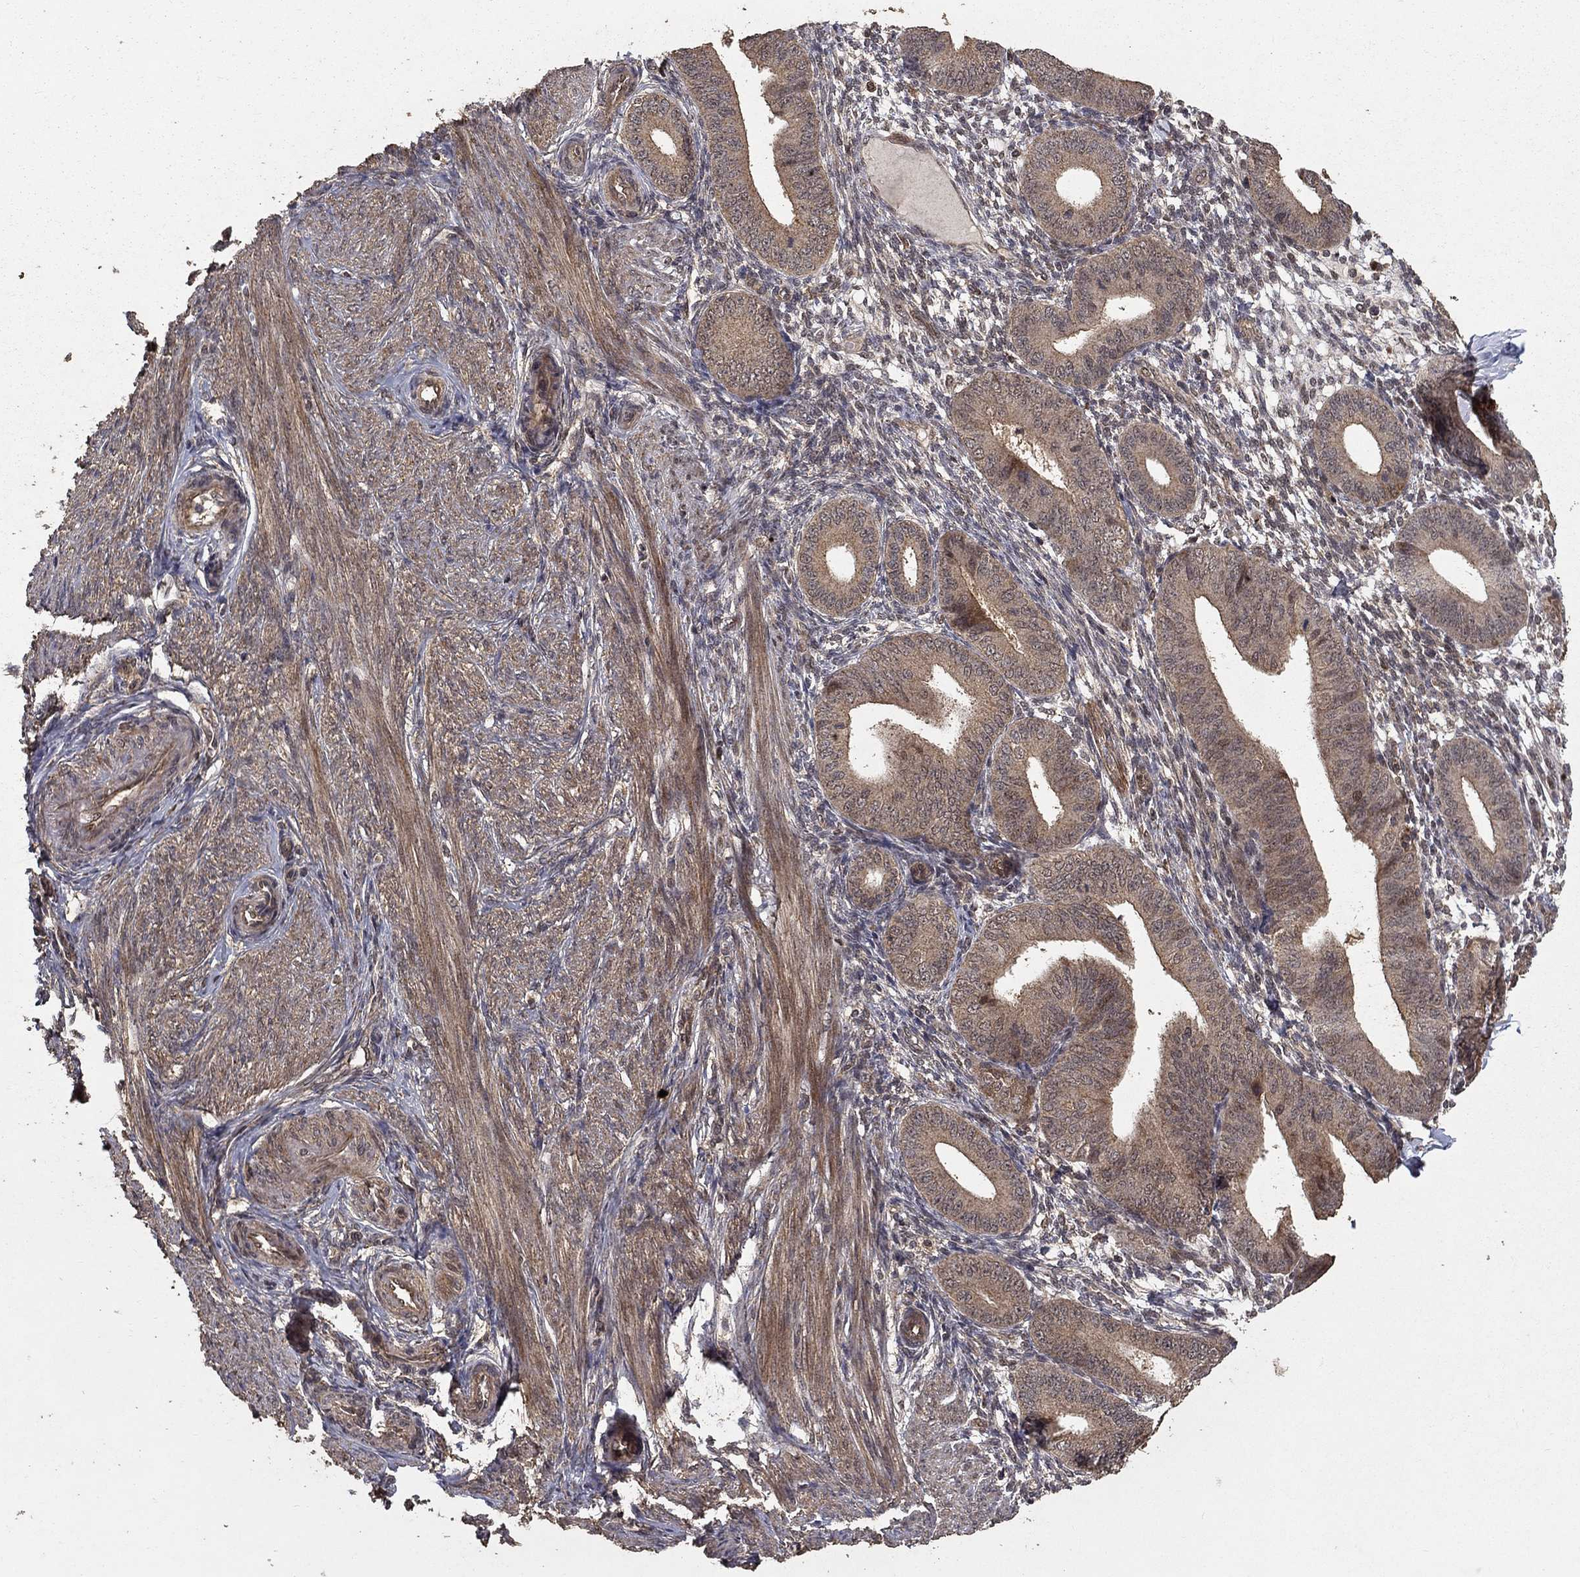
{"staining": {"intensity": "negative", "quantity": "none", "location": "none"}, "tissue": "endometrium", "cell_type": "Cells in endometrial stroma", "image_type": "normal", "snomed": [{"axis": "morphology", "description": "Normal tissue, NOS"}, {"axis": "topography", "description": "Endometrium"}], "caption": "Immunohistochemical staining of unremarkable endometrium exhibits no significant positivity in cells in endometrial stroma. Brightfield microscopy of IHC stained with DAB (brown) and hematoxylin (blue), captured at high magnification.", "gene": "PRDM1", "patient": {"sex": "female", "age": 39}}